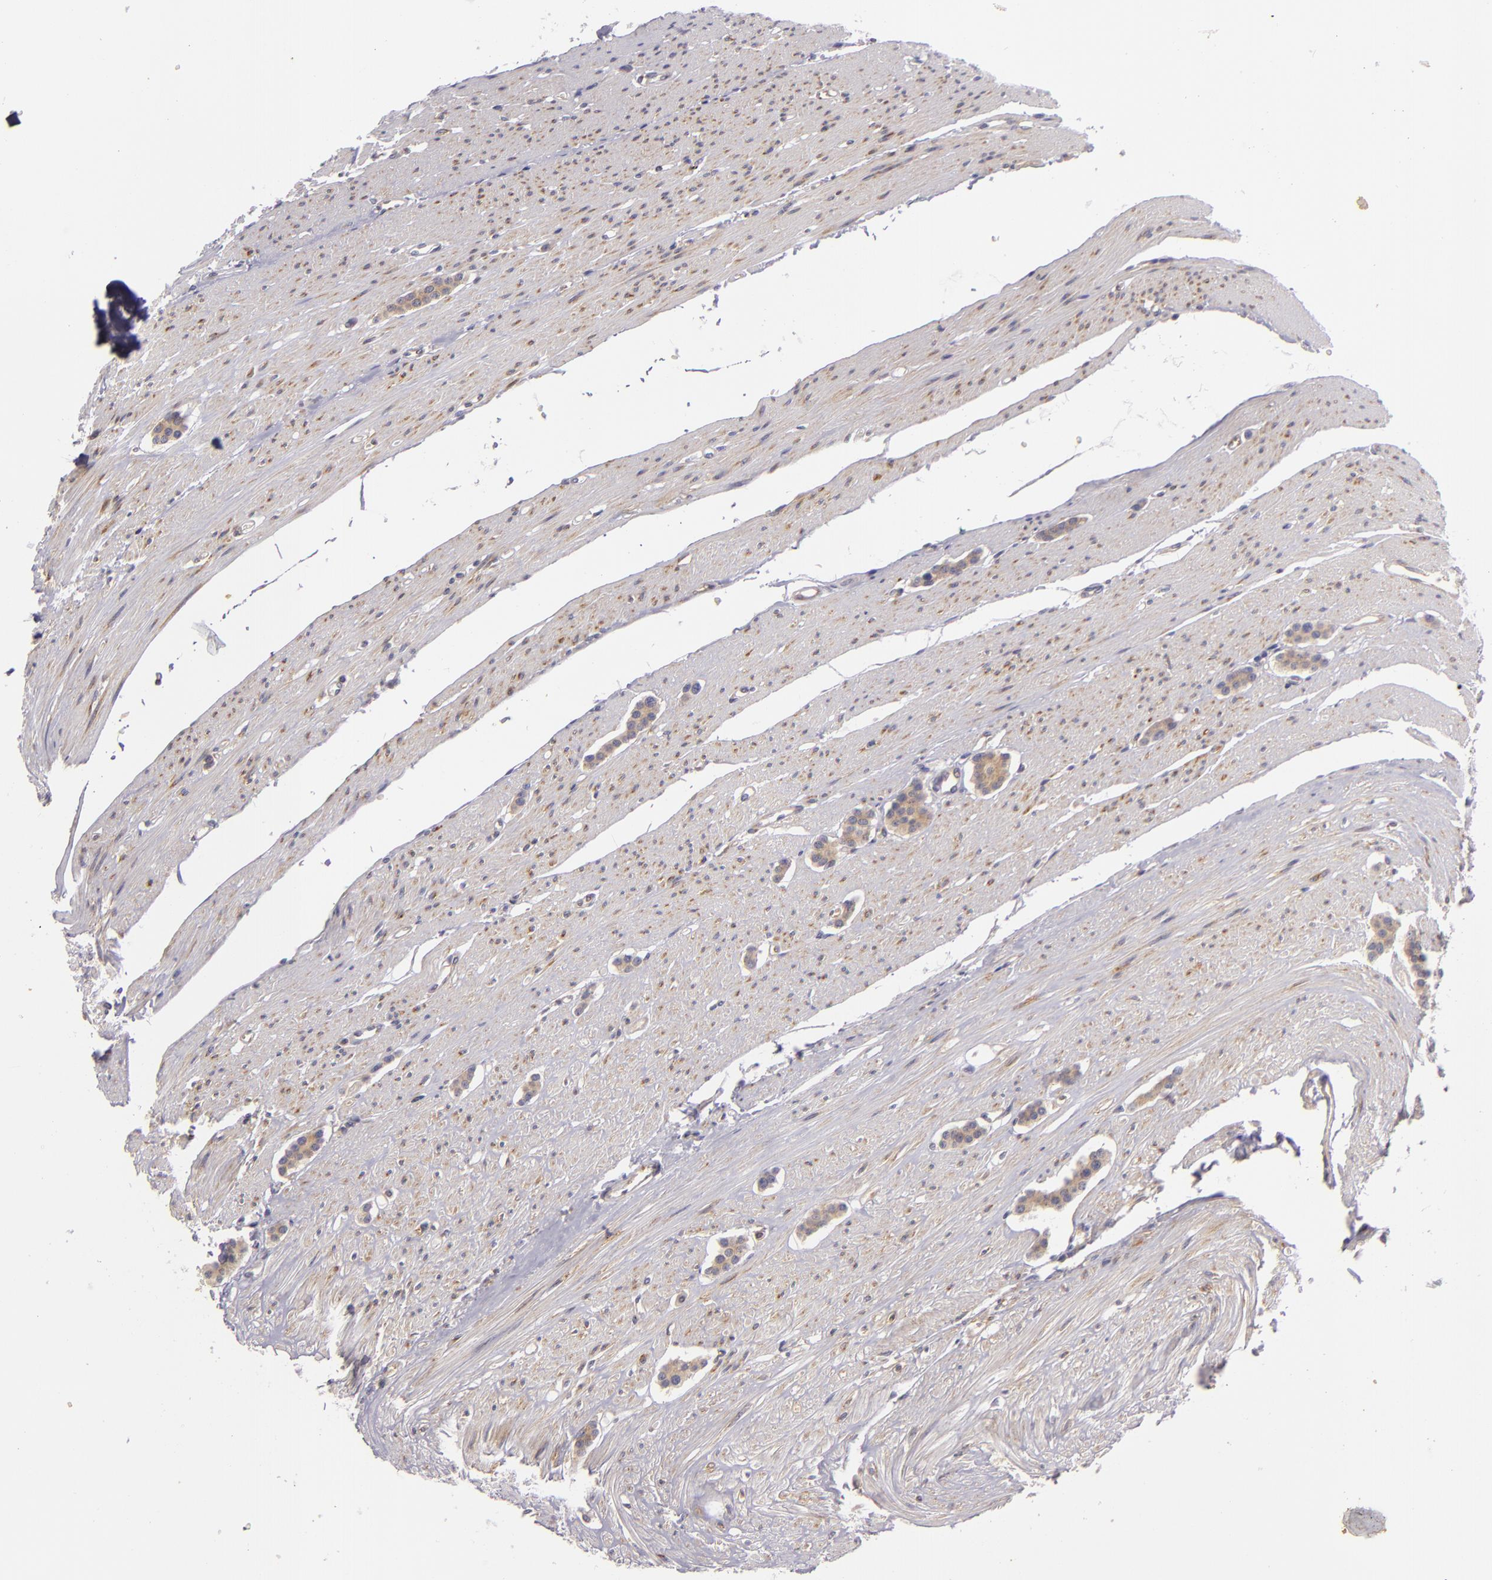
{"staining": {"intensity": "weak", "quantity": "25%-75%", "location": "cytoplasmic/membranous"}, "tissue": "carcinoid", "cell_type": "Tumor cells", "image_type": "cancer", "snomed": [{"axis": "morphology", "description": "Carcinoid, malignant, NOS"}, {"axis": "topography", "description": "Small intestine"}], "caption": "This is an image of immunohistochemistry staining of carcinoid, which shows weak staining in the cytoplasmic/membranous of tumor cells.", "gene": "UPF3B", "patient": {"sex": "male", "age": 60}}